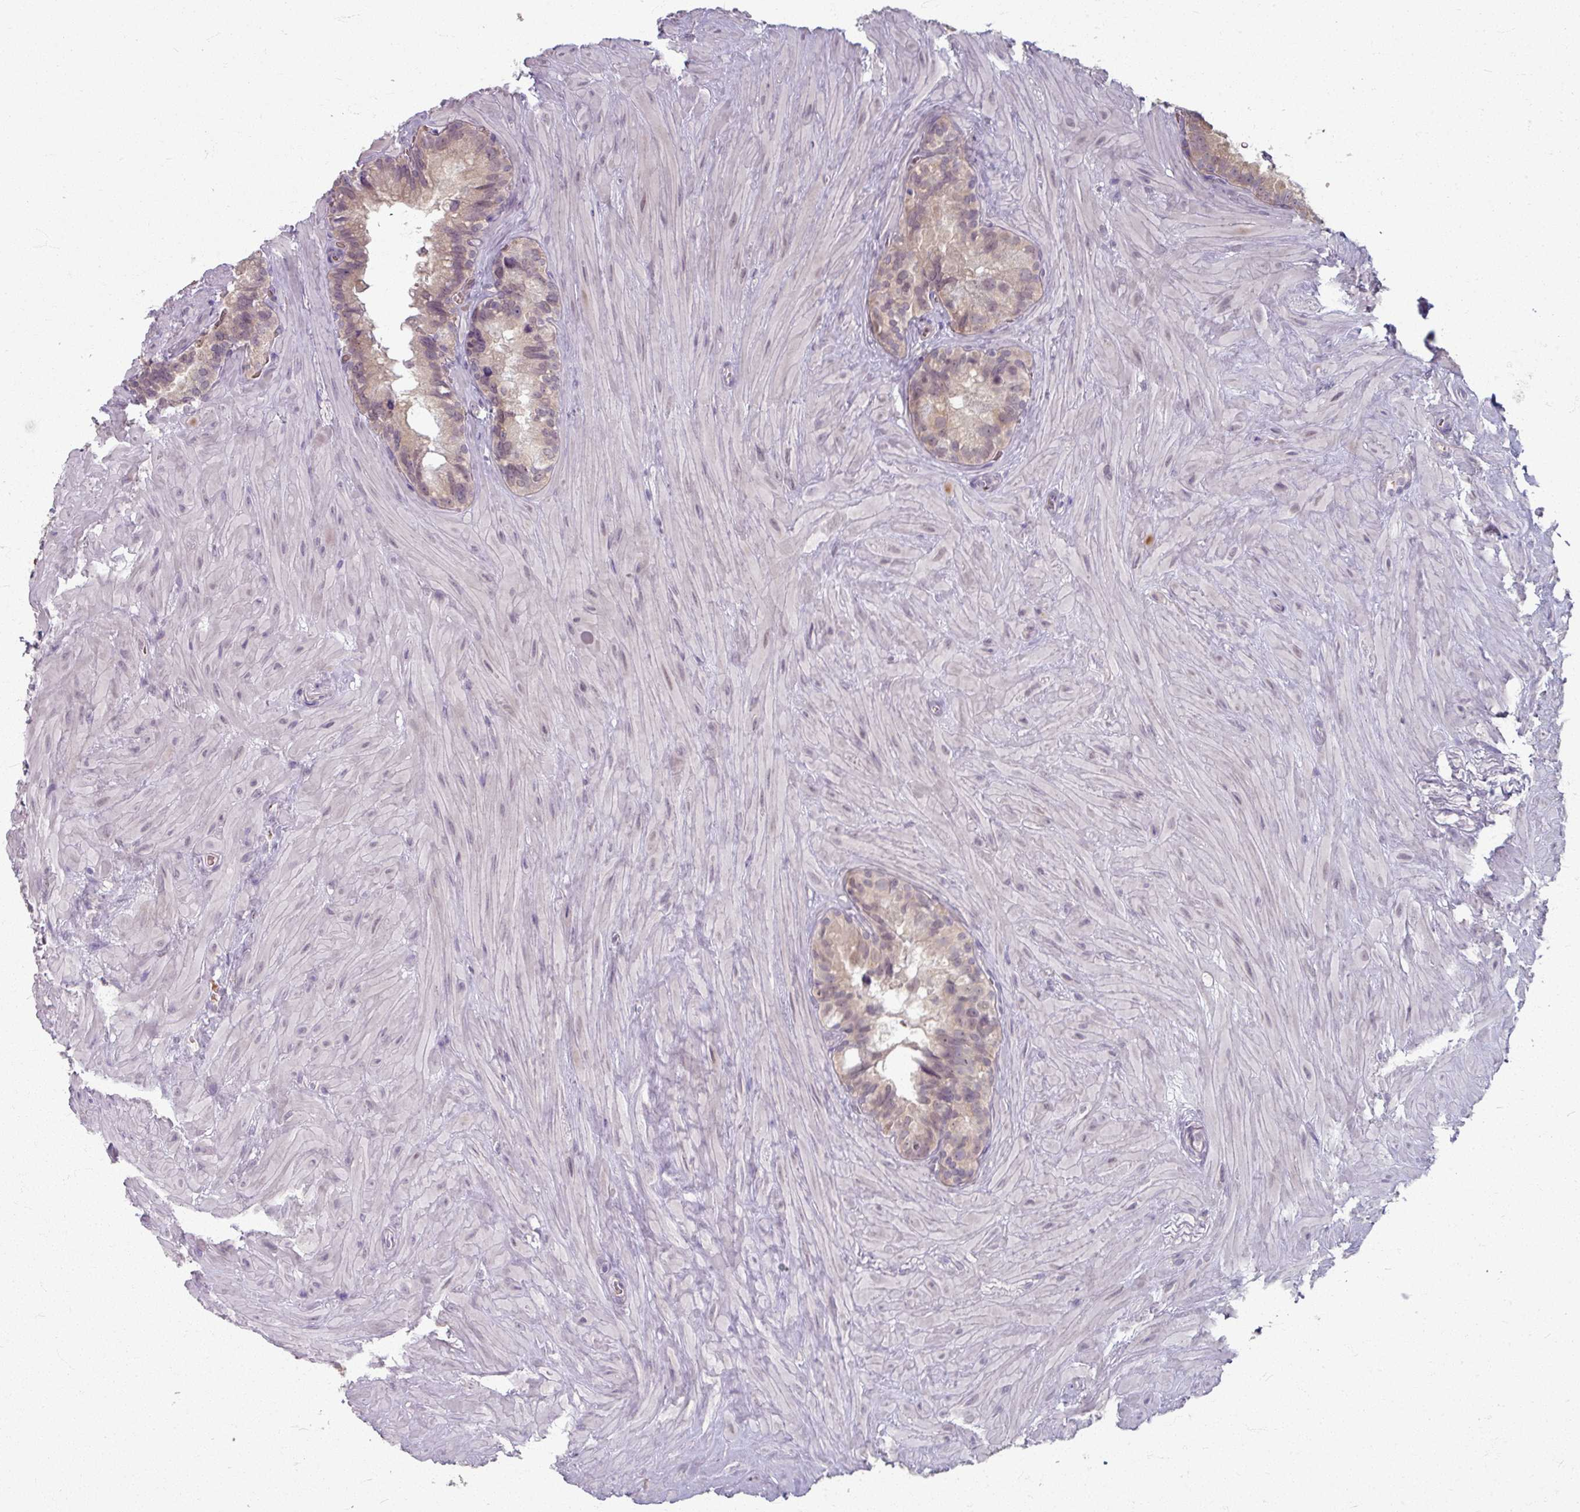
{"staining": {"intensity": "weak", "quantity": "25%-75%", "location": "cytoplasmic/membranous"}, "tissue": "seminal vesicle", "cell_type": "Glandular cells", "image_type": "normal", "snomed": [{"axis": "morphology", "description": "Normal tissue, NOS"}, {"axis": "topography", "description": "Seminal veicle"}], "caption": "Immunohistochemistry (IHC) image of unremarkable seminal vesicle stained for a protein (brown), which exhibits low levels of weak cytoplasmic/membranous staining in about 25%-75% of glandular cells.", "gene": "KMT5C", "patient": {"sex": "male", "age": 68}}